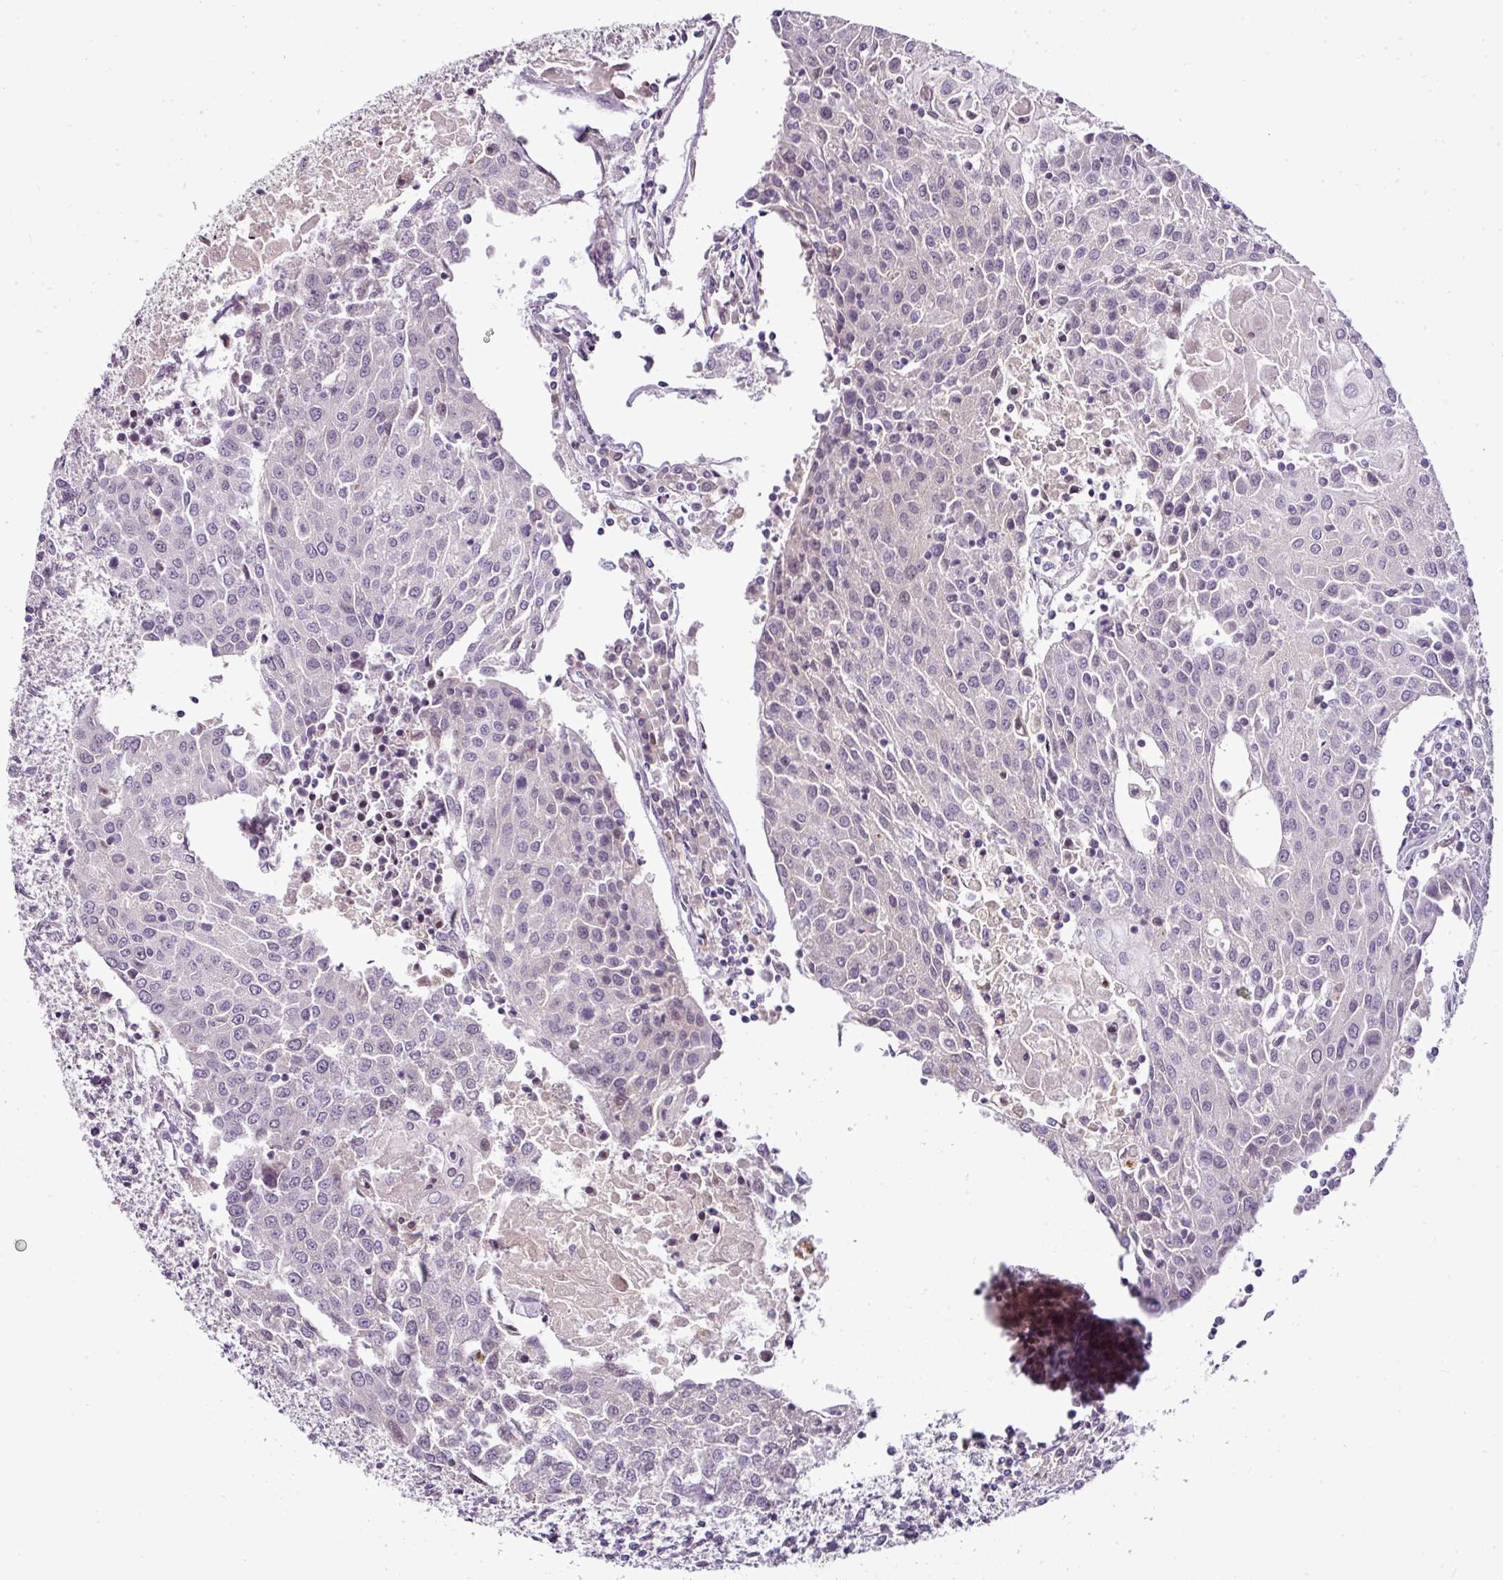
{"staining": {"intensity": "negative", "quantity": "none", "location": "none"}, "tissue": "urothelial cancer", "cell_type": "Tumor cells", "image_type": "cancer", "snomed": [{"axis": "morphology", "description": "Urothelial carcinoma, High grade"}, {"axis": "topography", "description": "Urinary bladder"}], "caption": "Histopathology image shows no significant protein staining in tumor cells of high-grade urothelial carcinoma.", "gene": "TEX30", "patient": {"sex": "female", "age": 85}}